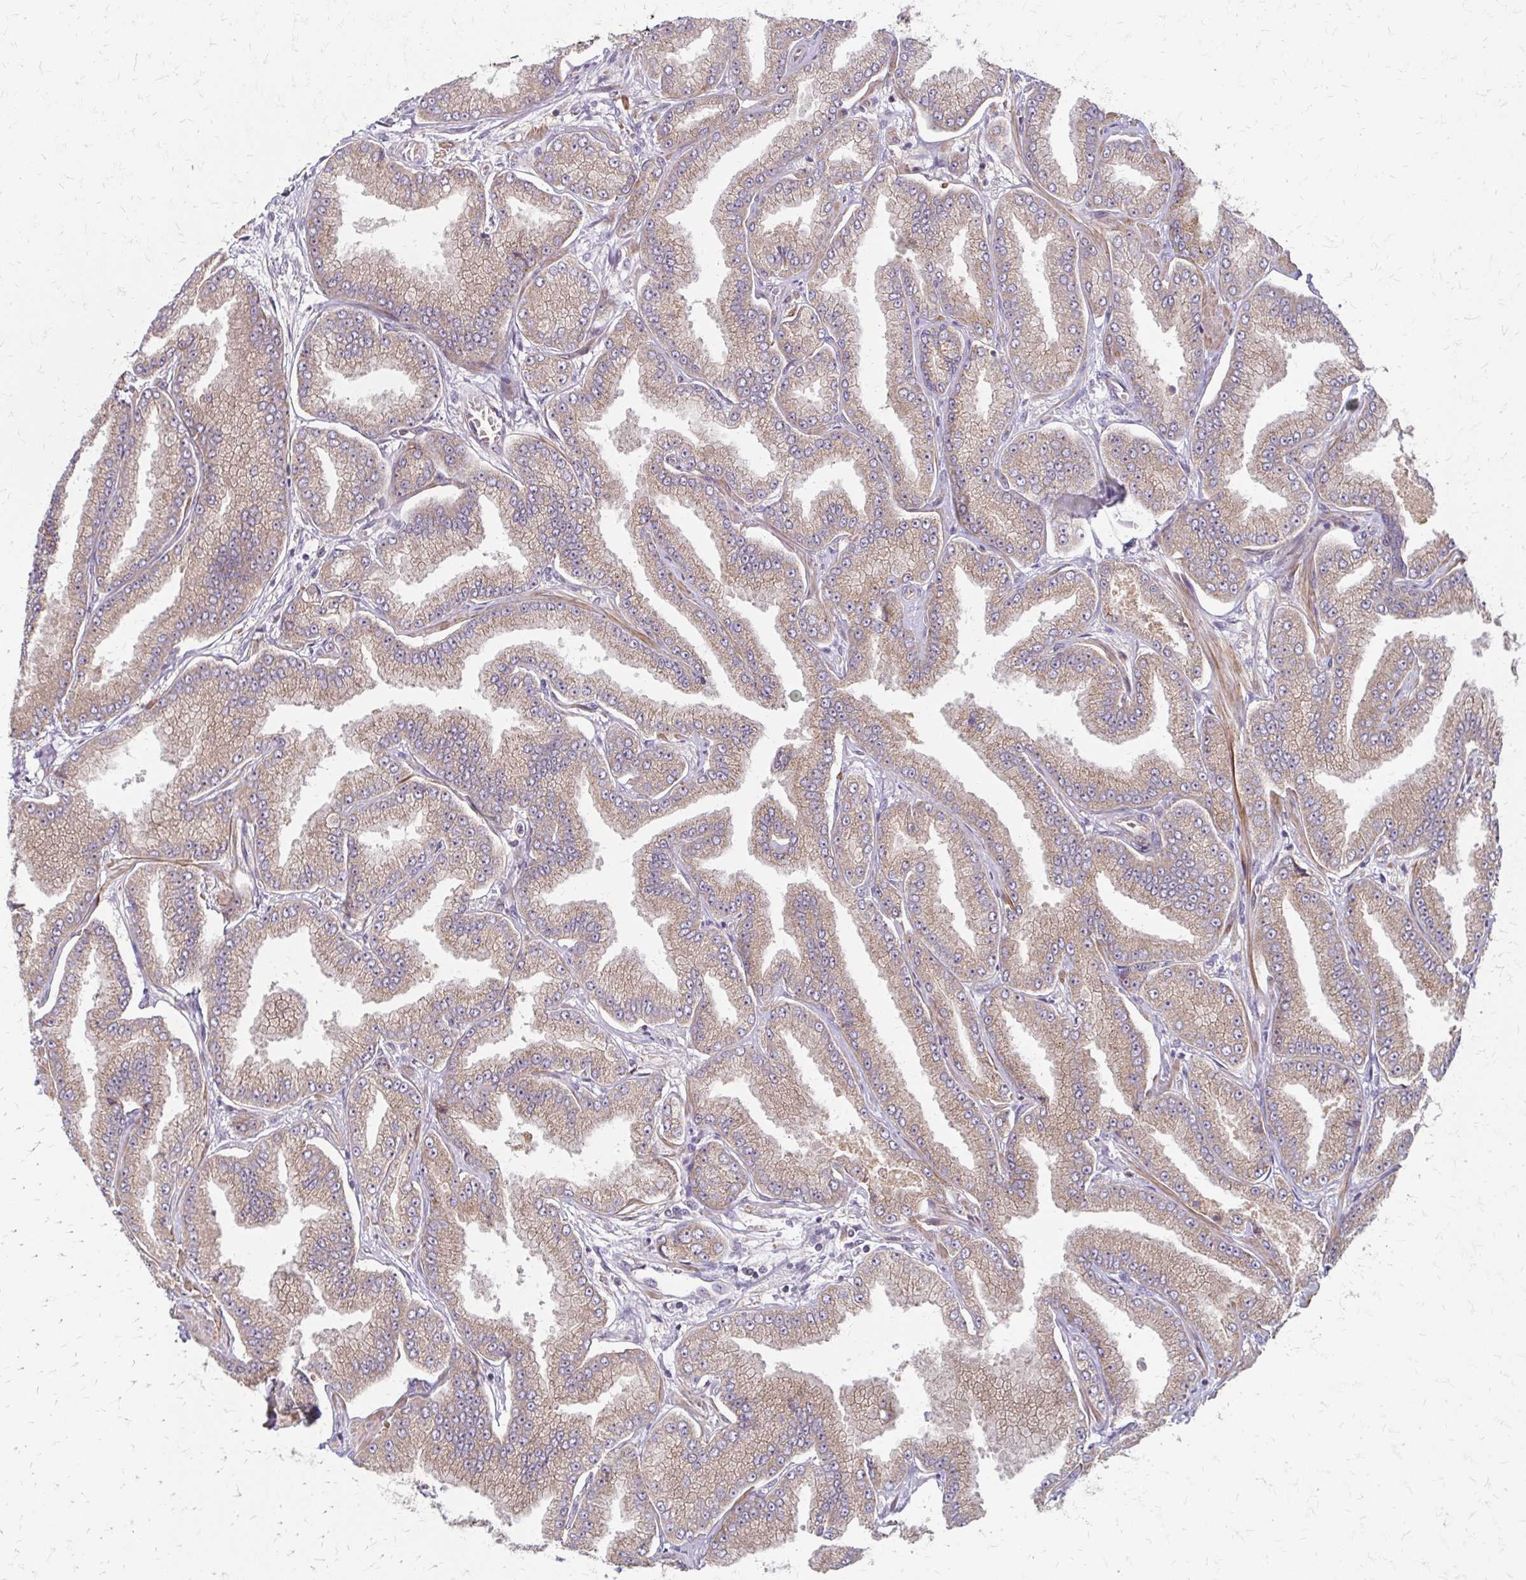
{"staining": {"intensity": "weak", "quantity": ">75%", "location": "cytoplasmic/membranous"}, "tissue": "prostate cancer", "cell_type": "Tumor cells", "image_type": "cancer", "snomed": [{"axis": "morphology", "description": "Adenocarcinoma, Low grade"}, {"axis": "topography", "description": "Prostate"}], "caption": "Immunohistochemistry (IHC) histopathology image of prostate cancer stained for a protein (brown), which shows low levels of weak cytoplasmic/membranous expression in about >75% of tumor cells.", "gene": "ZNF383", "patient": {"sex": "male", "age": 55}}